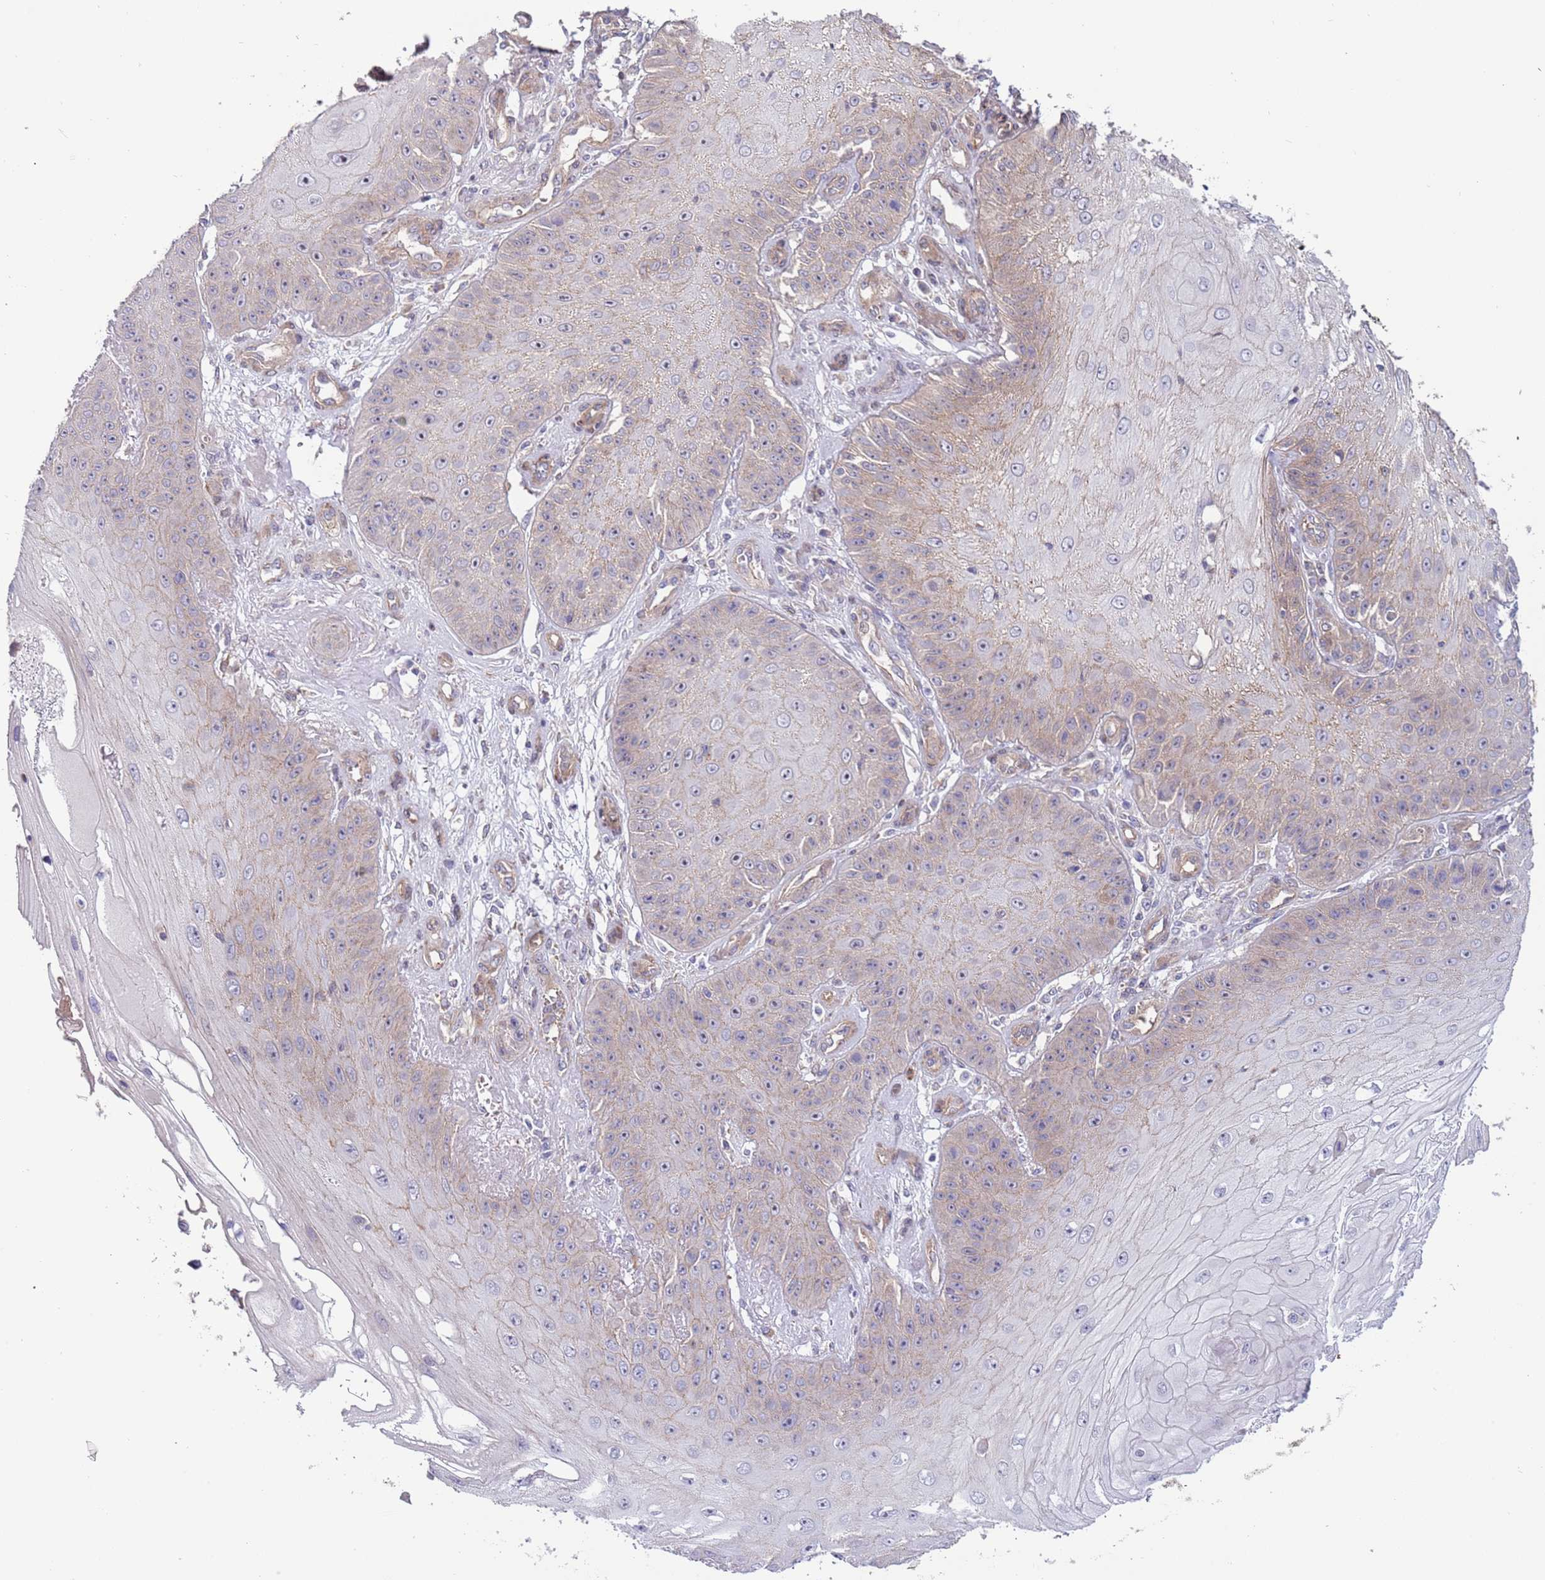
{"staining": {"intensity": "weak", "quantity": "<25%", "location": "cytoplasmic/membranous"}, "tissue": "skin cancer", "cell_type": "Tumor cells", "image_type": "cancer", "snomed": [{"axis": "morphology", "description": "Squamous cell carcinoma, NOS"}, {"axis": "topography", "description": "Skin"}], "caption": "High magnification brightfield microscopy of skin squamous cell carcinoma stained with DAB (3,3'-diaminobenzidine) (brown) and counterstained with hematoxylin (blue): tumor cells show no significant staining.", "gene": "ITGB6", "patient": {"sex": "male", "age": 70}}